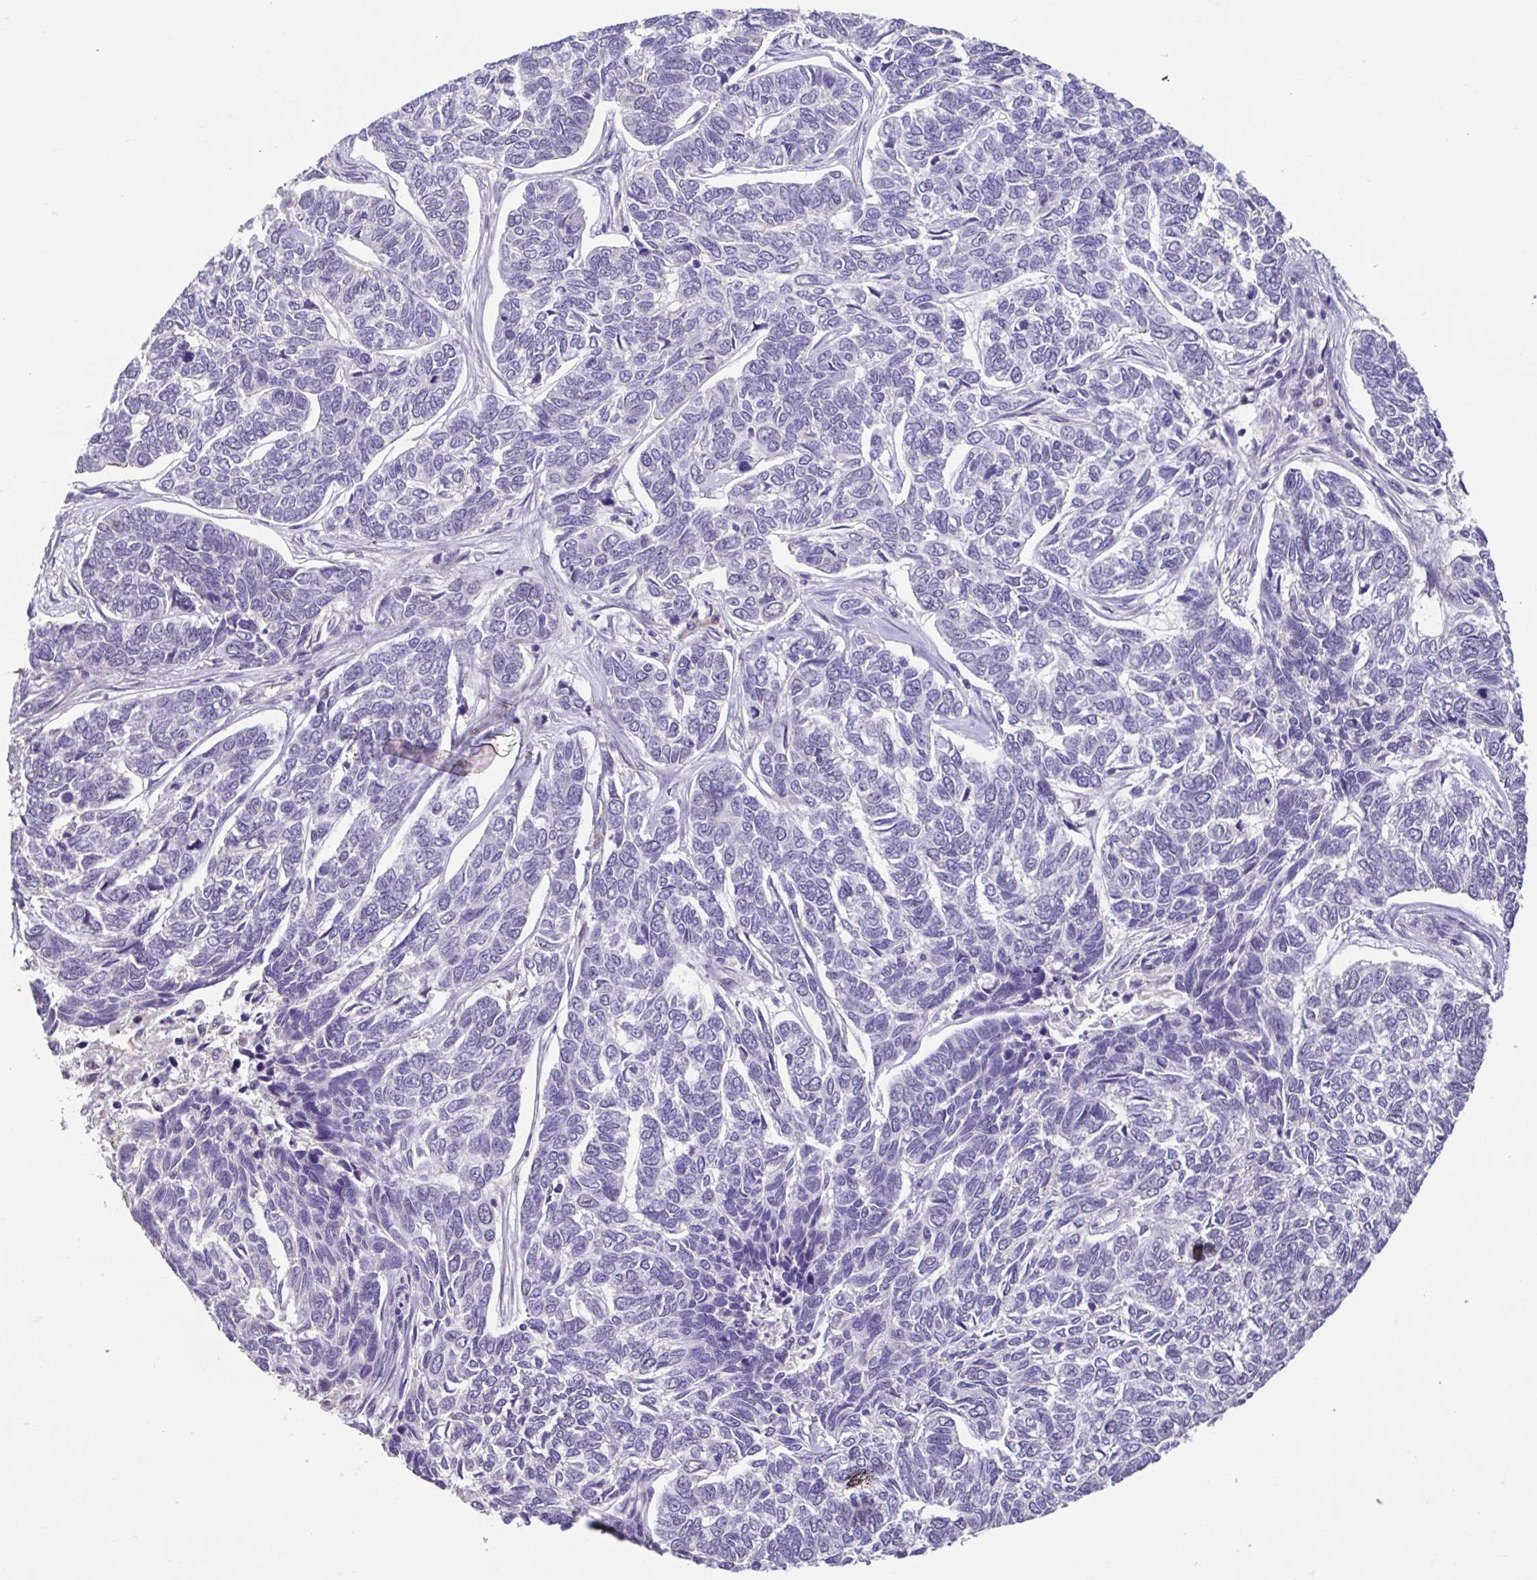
{"staining": {"intensity": "negative", "quantity": "none", "location": "none"}, "tissue": "skin cancer", "cell_type": "Tumor cells", "image_type": "cancer", "snomed": [{"axis": "morphology", "description": "Basal cell carcinoma"}, {"axis": "topography", "description": "Skin"}], "caption": "Tumor cells show no significant protein positivity in skin basal cell carcinoma.", "gene": "ACTRT3", "patient": {"sex": "female", "age": 65}}